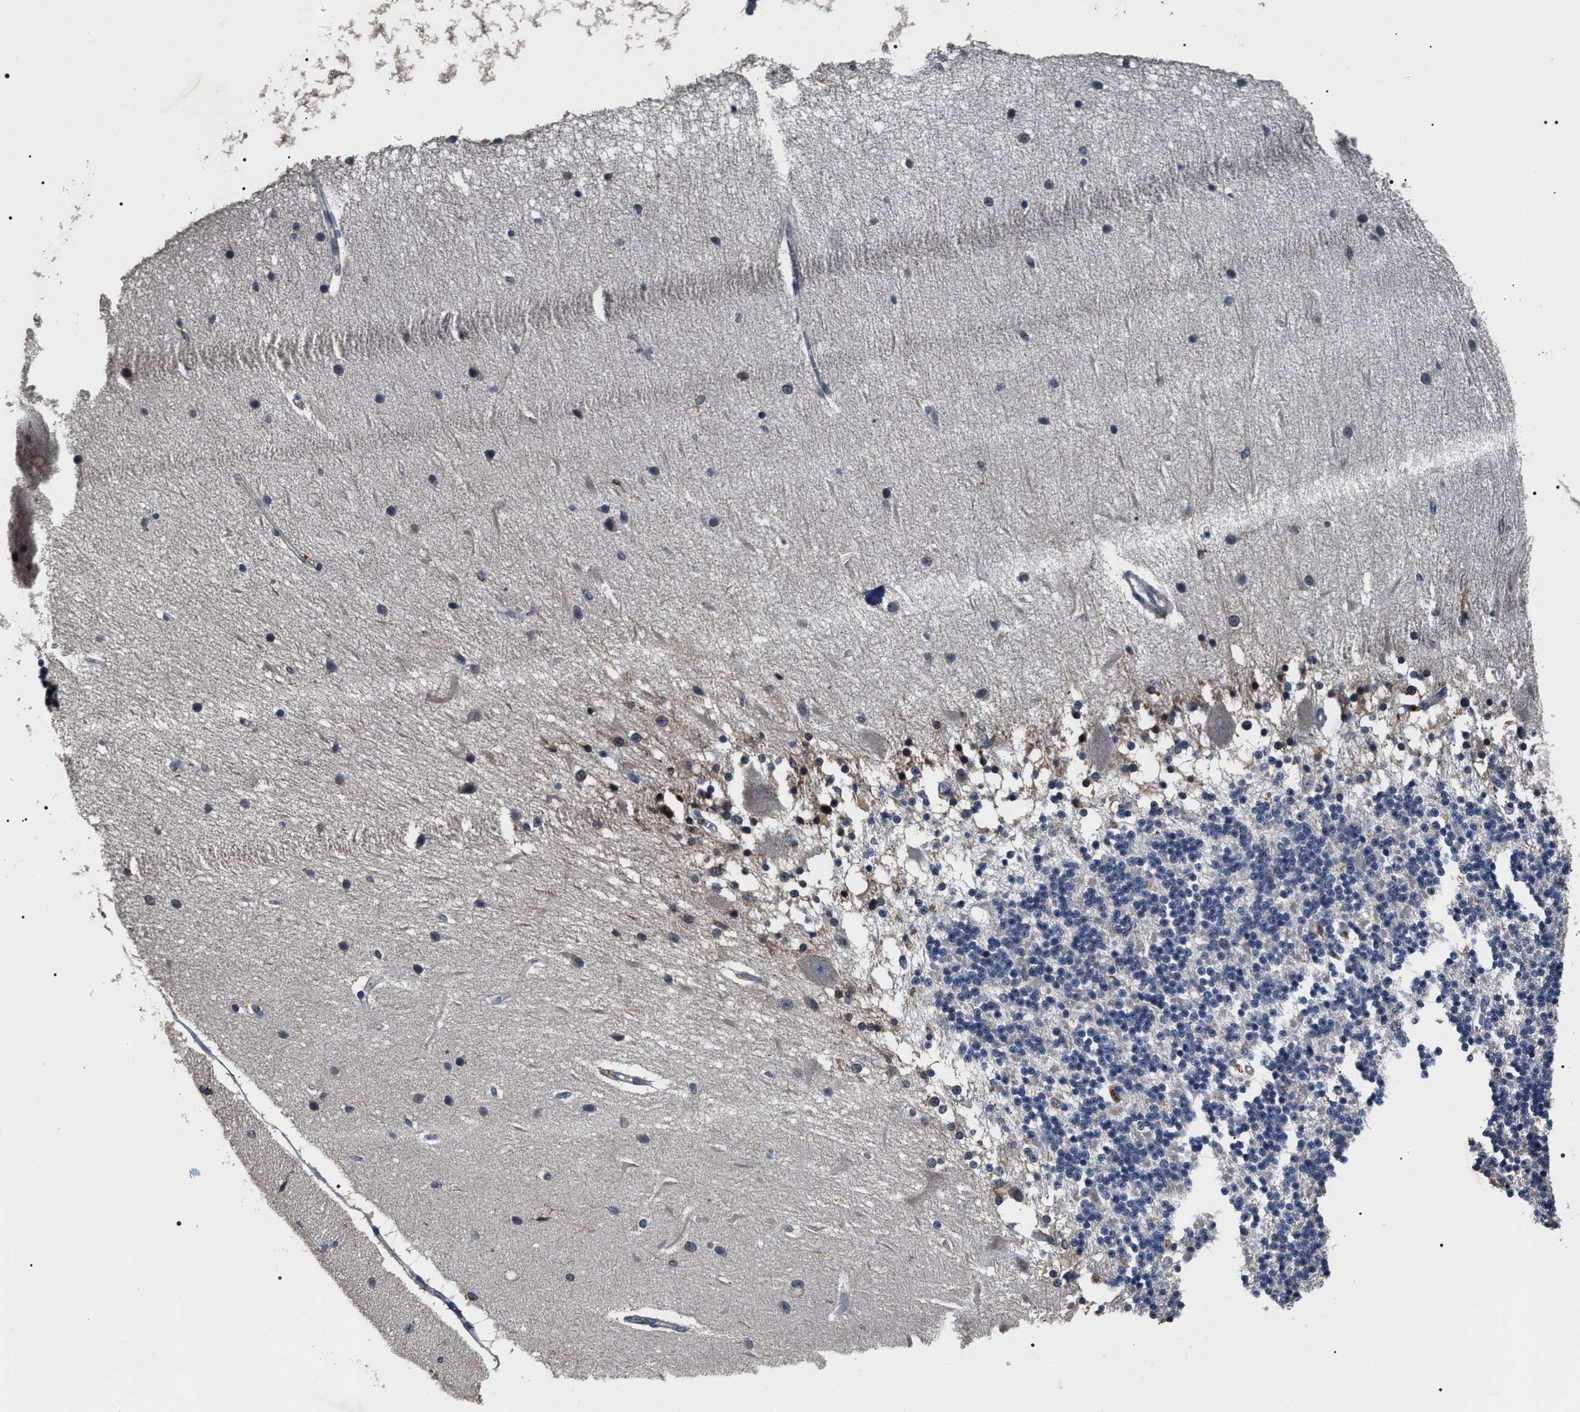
{"staining": {"intensity": "weak", "quantity": "<25%", "location": "nuclear"}, "tissue": "cerebellum", "cell_type": "Cells in granular layer", "image_type": "normal", "snomed": [{"axis": "morphology", "description": "Normal tissue, NOS"}, {"axis": "topography", "description": "Cerebellum"}], "caption": "Photomicrograph shows no protein expression in cells in granular layer of unremarkable cerebellum. (IHC, brightfield microscopy, high magnification).", "gene": "UPF3A", "patient": {"sex": "female", "age": 54}}